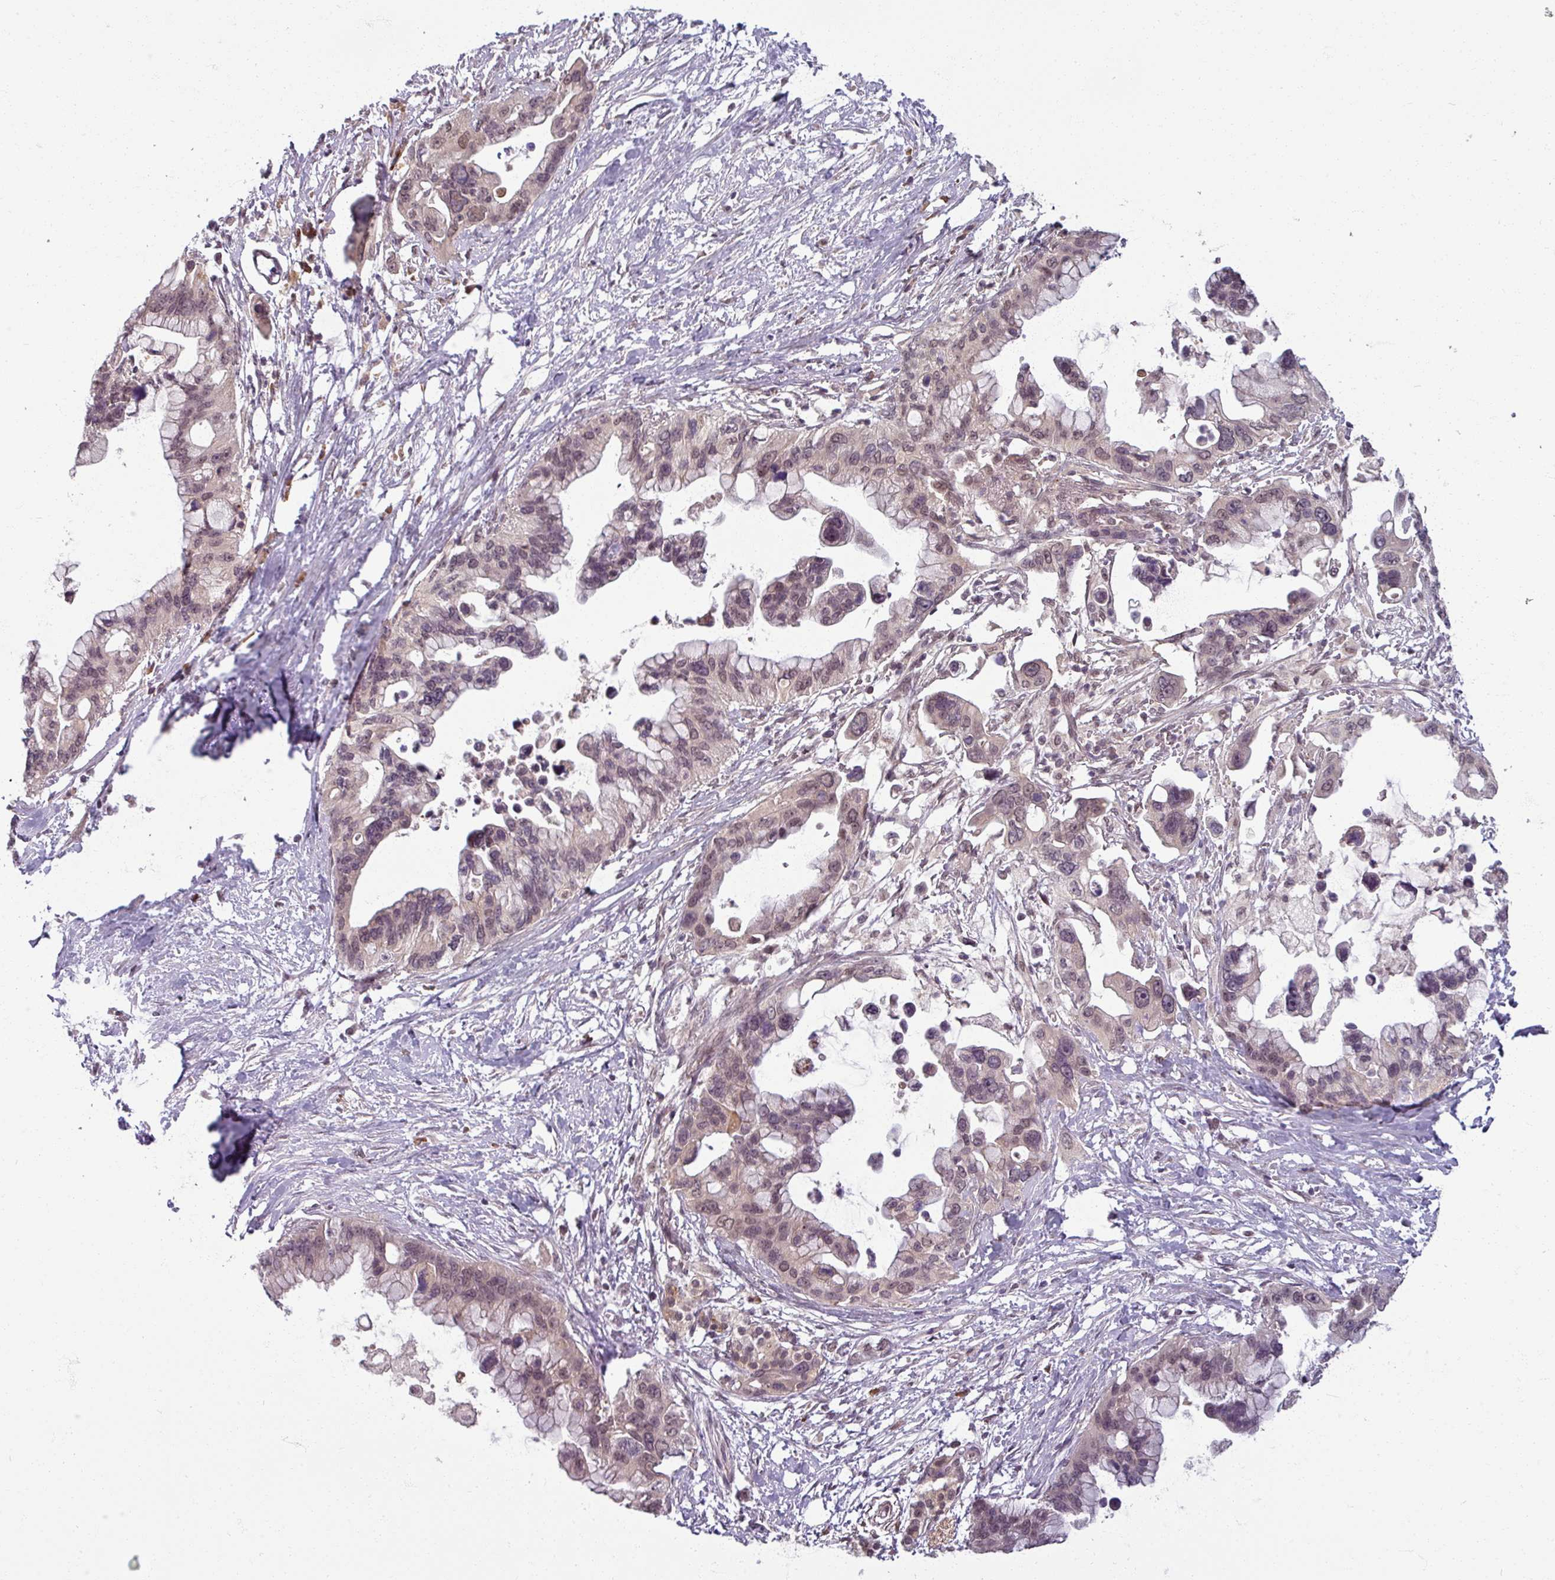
{"staining": {"intensity": "weak", "quantity": "<25%", "location": "nuclear"}, "tissue": "pancreatic cancer", "cell_type": "Tumor cells", "image_type": "cancer", "snomed": [{"axis": "morphology", "description": "Adenocarcinoma, NOS"}, {"axis": "topography", "description": "Pancreas"}], "caption": "IHC image of human pancreatic adenocarcinoma stained for a protein (brown), which reveals no positivity in tumor cells.", "gene": "POLR2G", "patient": {"sex": "female", "age": 83}}